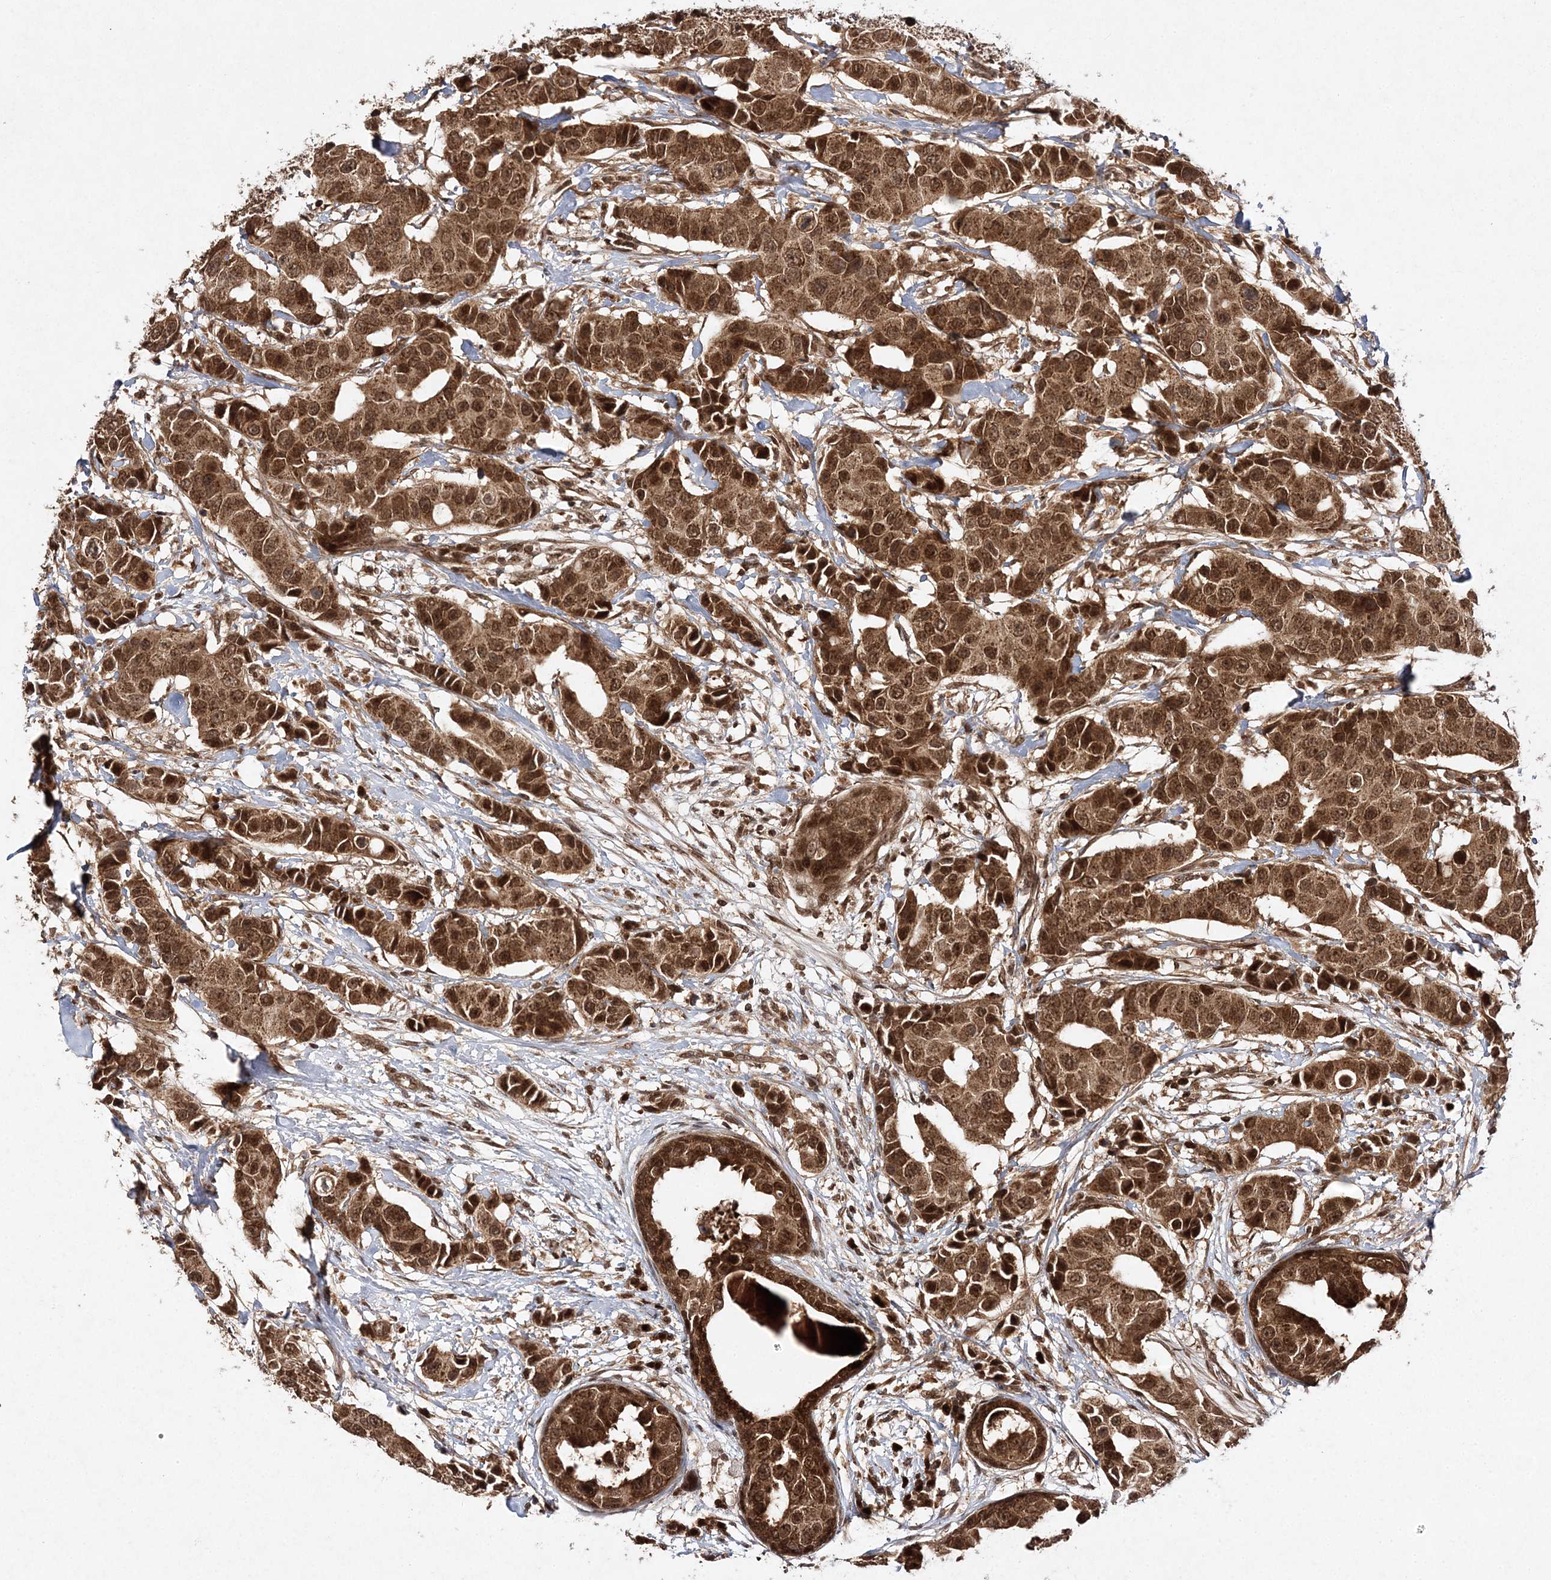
{"staining": {"intensity": "moderate", "quantity": ">75%", "location": "cytoplasmic/membranous,nuclear"}, "tissue": "breast cancer", "cell_type": "Tumor cells", "image_type": "cancer", "snomed": [{"axis": "morphology", "description": "Normal tissue, NOS"}, {"axis": "morphology", "description": "Duct carcinoma"}, {"axis": "topography", "description": "Breast"}], "caption": "The histopathology image reveals immunohistochemical staining of breast invasive ductal carcinoma. There is moderate cytoplasmic/membranous and nuclear staining is appreciated in about >75% of tumor cells.", "gene": "NIF3L1", "patient": {"sex": "female", "age": 39}}